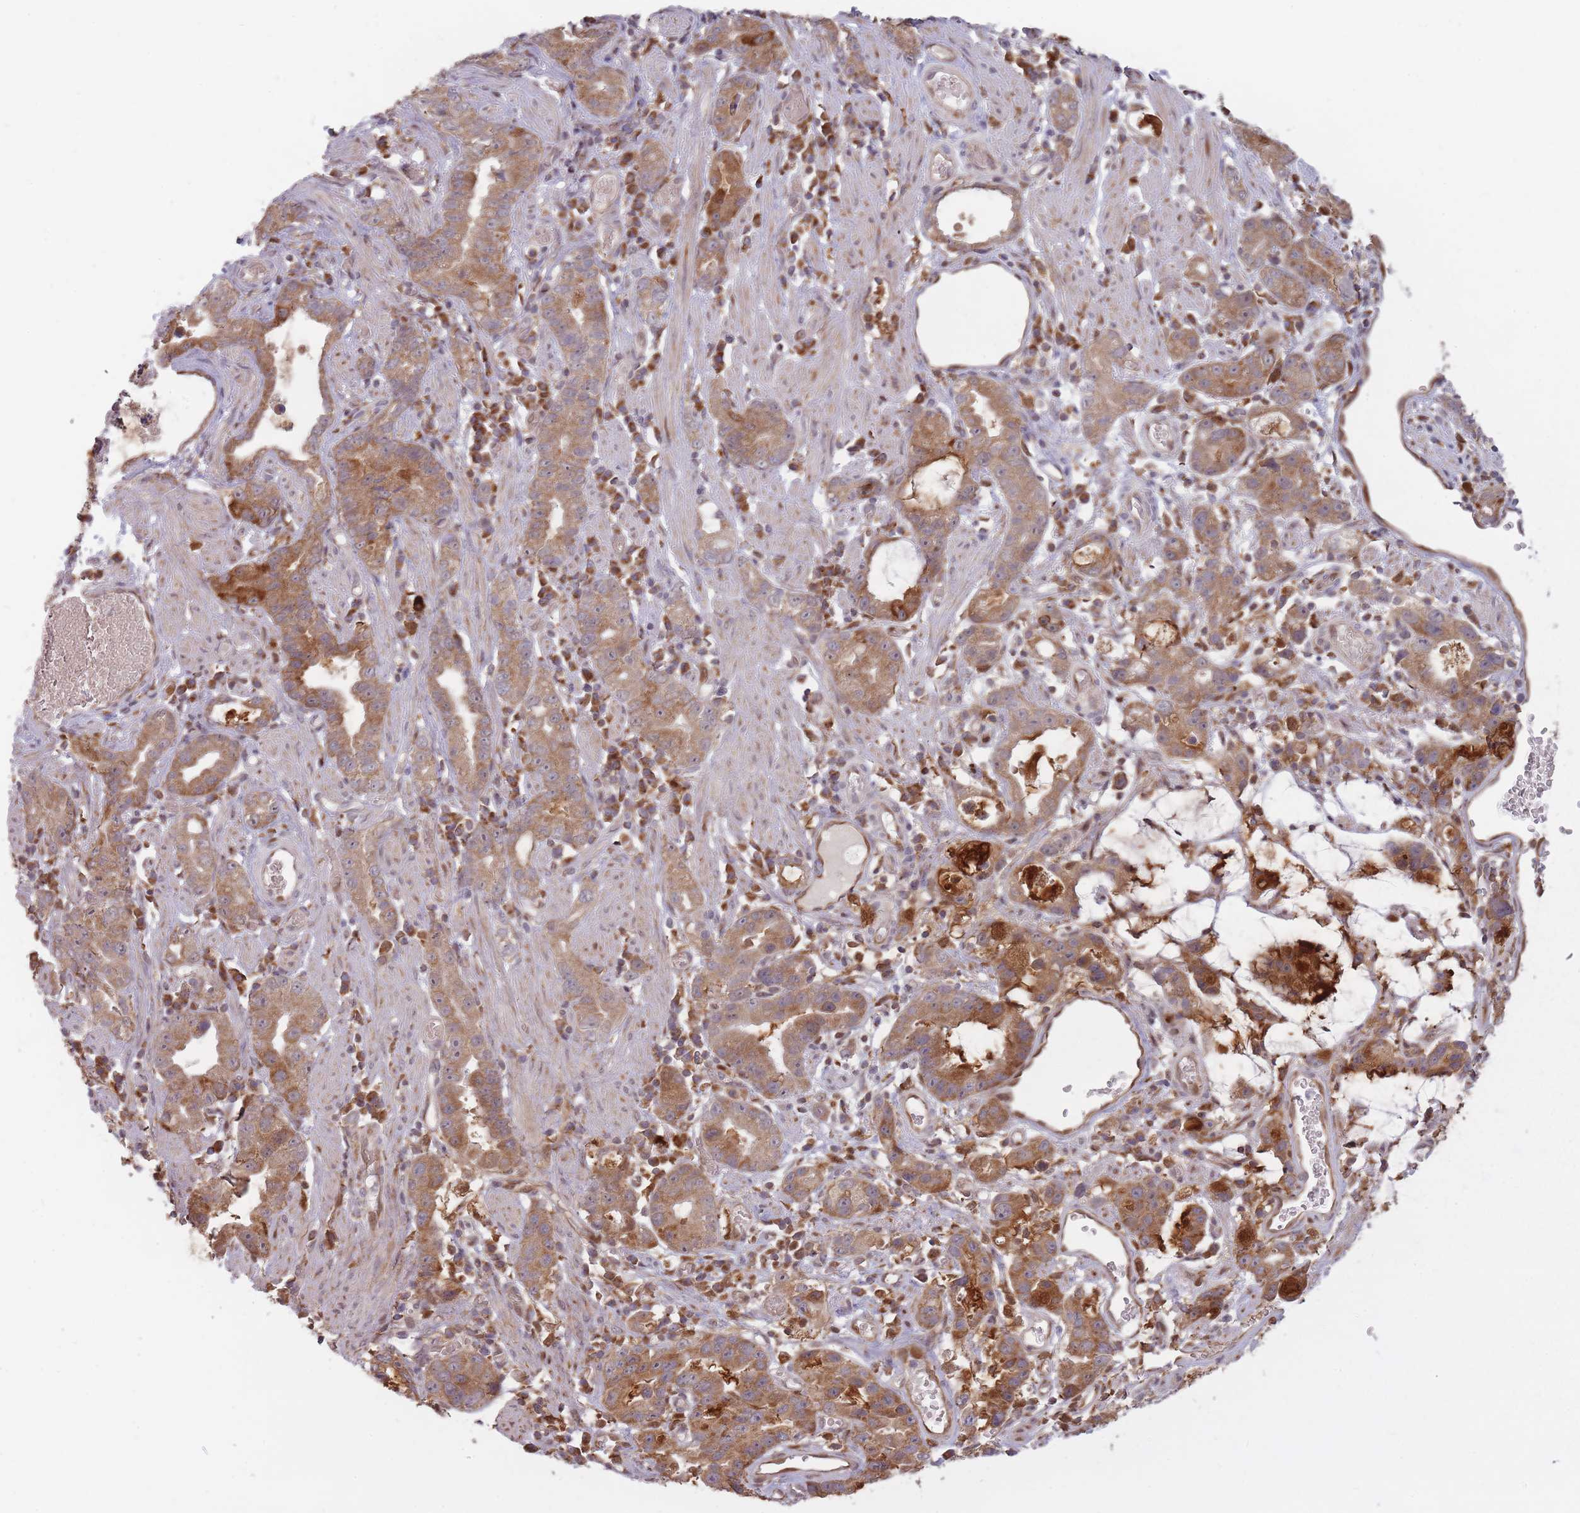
{"staining": {"intensity": "moderate", "quantity": ">75%", "location": "cytoplasmic/membranous"}, "tissue": "stomach cancer", "cell_type": "Tumor cells", "image_type": "cancer", "snomed": [{"axis": "morphology", "description": "Adenocarcinoma, NOS"}, {"axis": "topography", "description": "Stomach"}], "caption": "Tumor cells show medium levels of moderate cytoplasmic/membranous expression in approximately >75% of cells in stomach adenocarcinoma.", "gene": "LGALS9", "patient": {"sex": "male", "age": 55}}